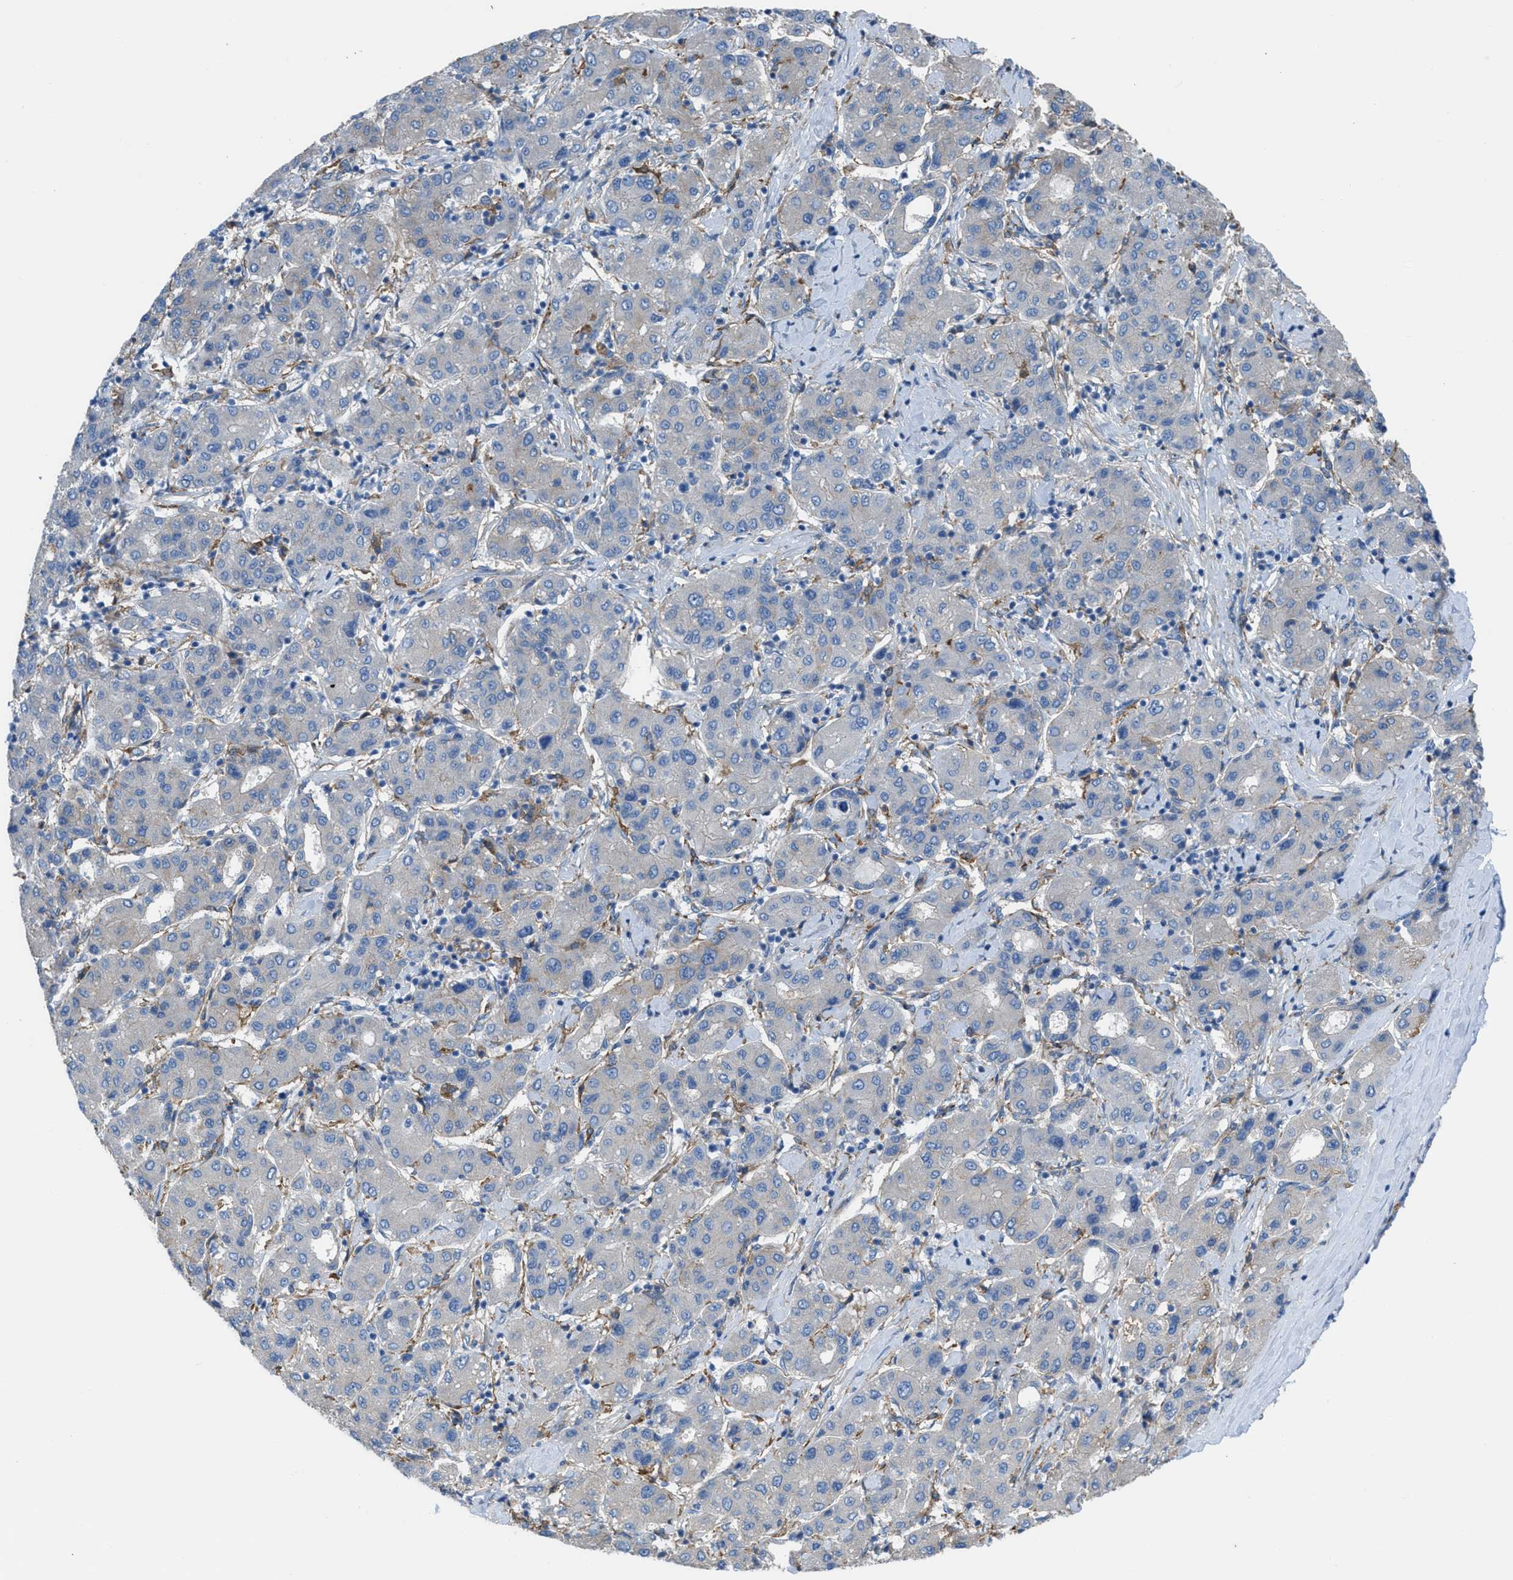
{"staining": {"intensity": "negative", "quantity": "none", "location": "none"}, "tissue": "liver cancer", "cell_type": "Tumor cells", "image_type": "cancer", "snomed": [{"axis": "morphology", "description": "Carcinoma, Hepatocellular, NOS"}, {"axis": "topography", "description": "Liver"}], "caption": "Histopathology image shows no significant protein expression in tumor cells of liver cancer.", "gene": "EGFR", "patient": {"sex": "male", "age": 65}}